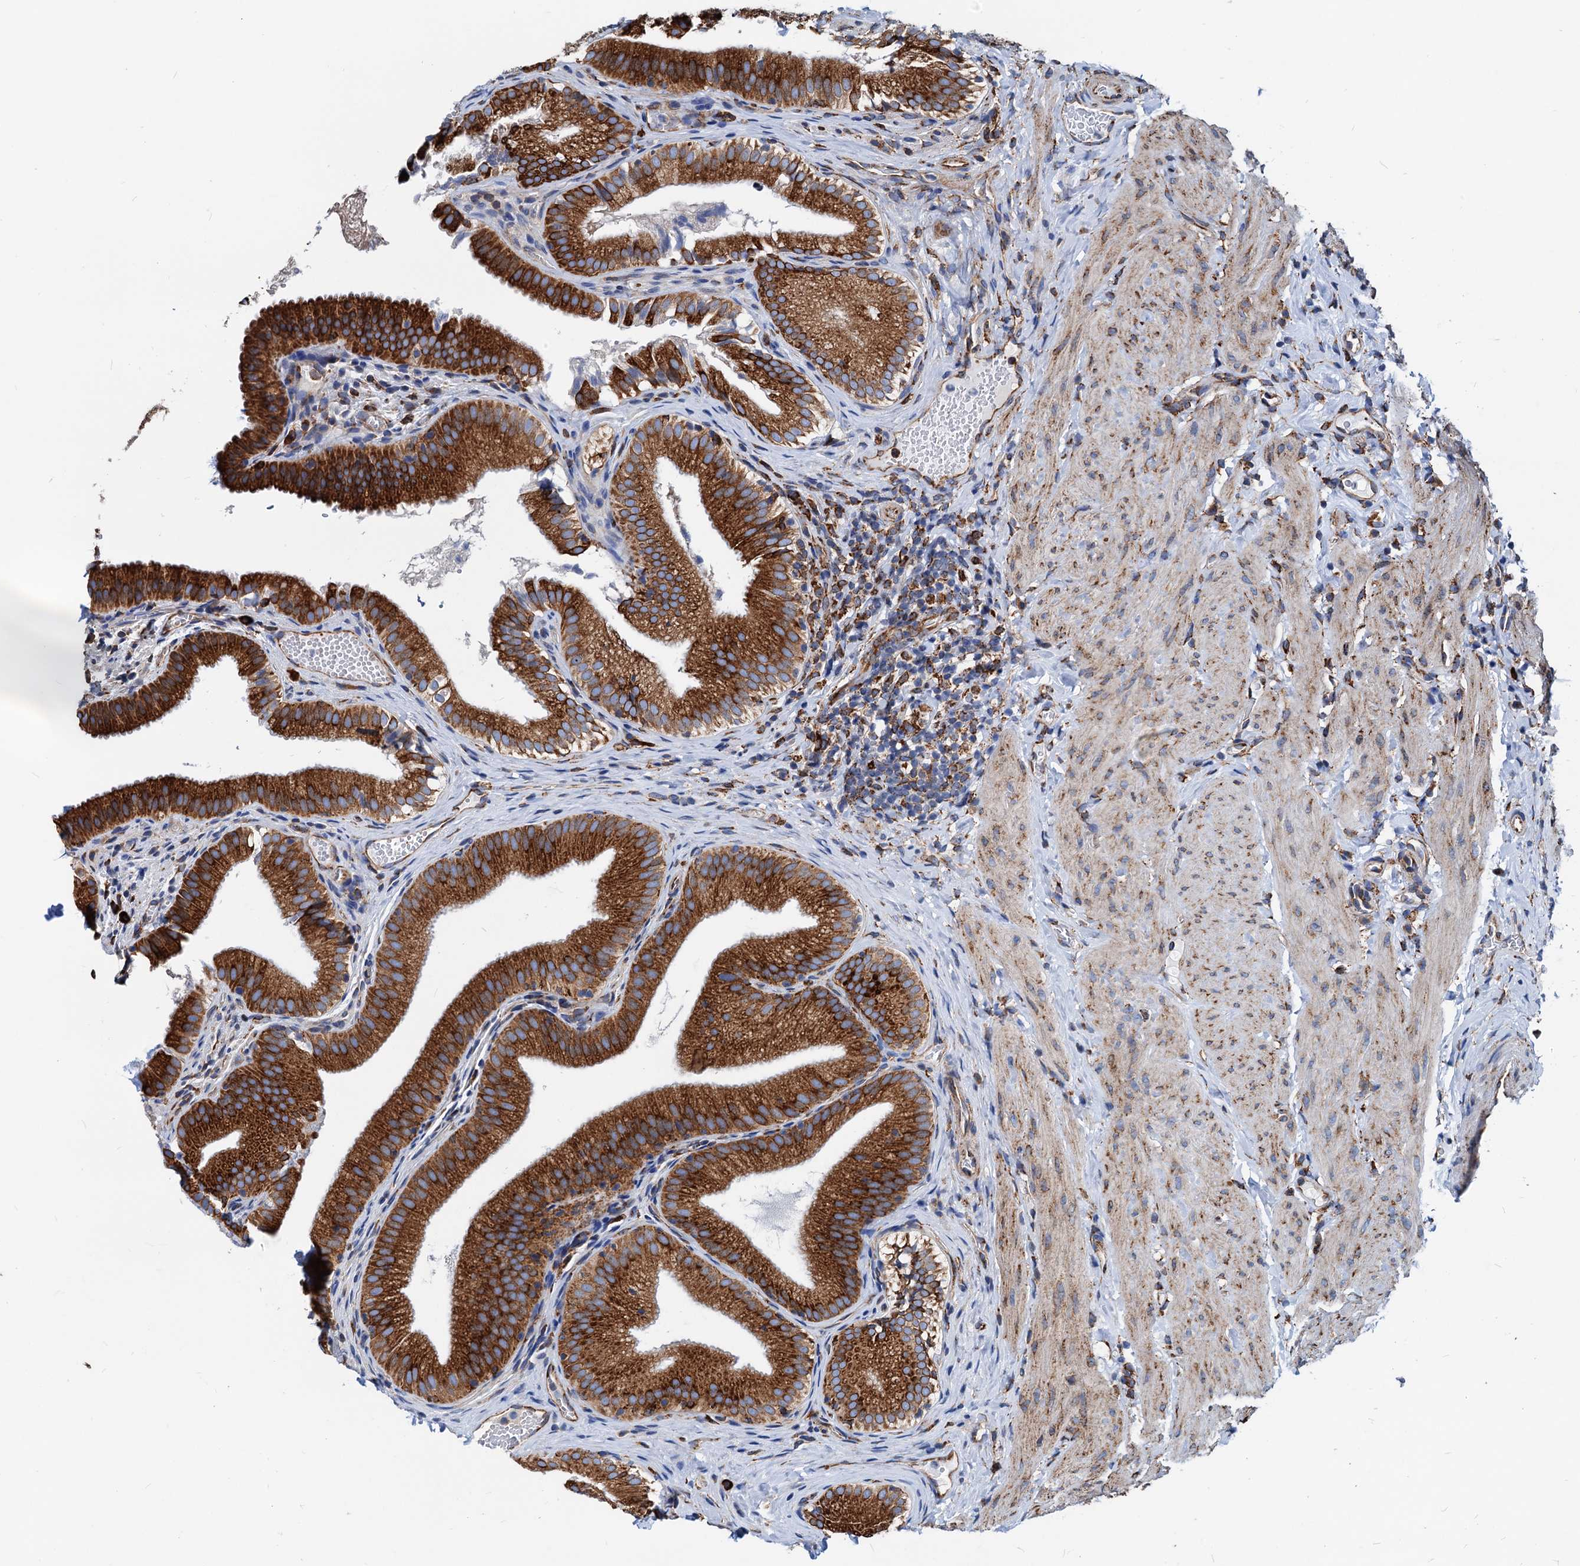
{"staining": {"intensity": "strong", "quantity": ">75%", "location": "cytoplasmic/membranous"}, "tissue": "gallbladder", "cell_type": "Glandular cells", "image_type": "normal", "snomed": [{"axis": "morphology", "description": "Normal tissue, NOS"}, {"axis": "topography", "description": "Gallbladder"}], "caption": "Immunohistochemistry of benign human gallbladder reveals high levels of strong cytoplasmic/membranous staining in about >75% of glandular cells.", "gene": "HSPA5", "patient": {"sex": "female", "age": 30}}